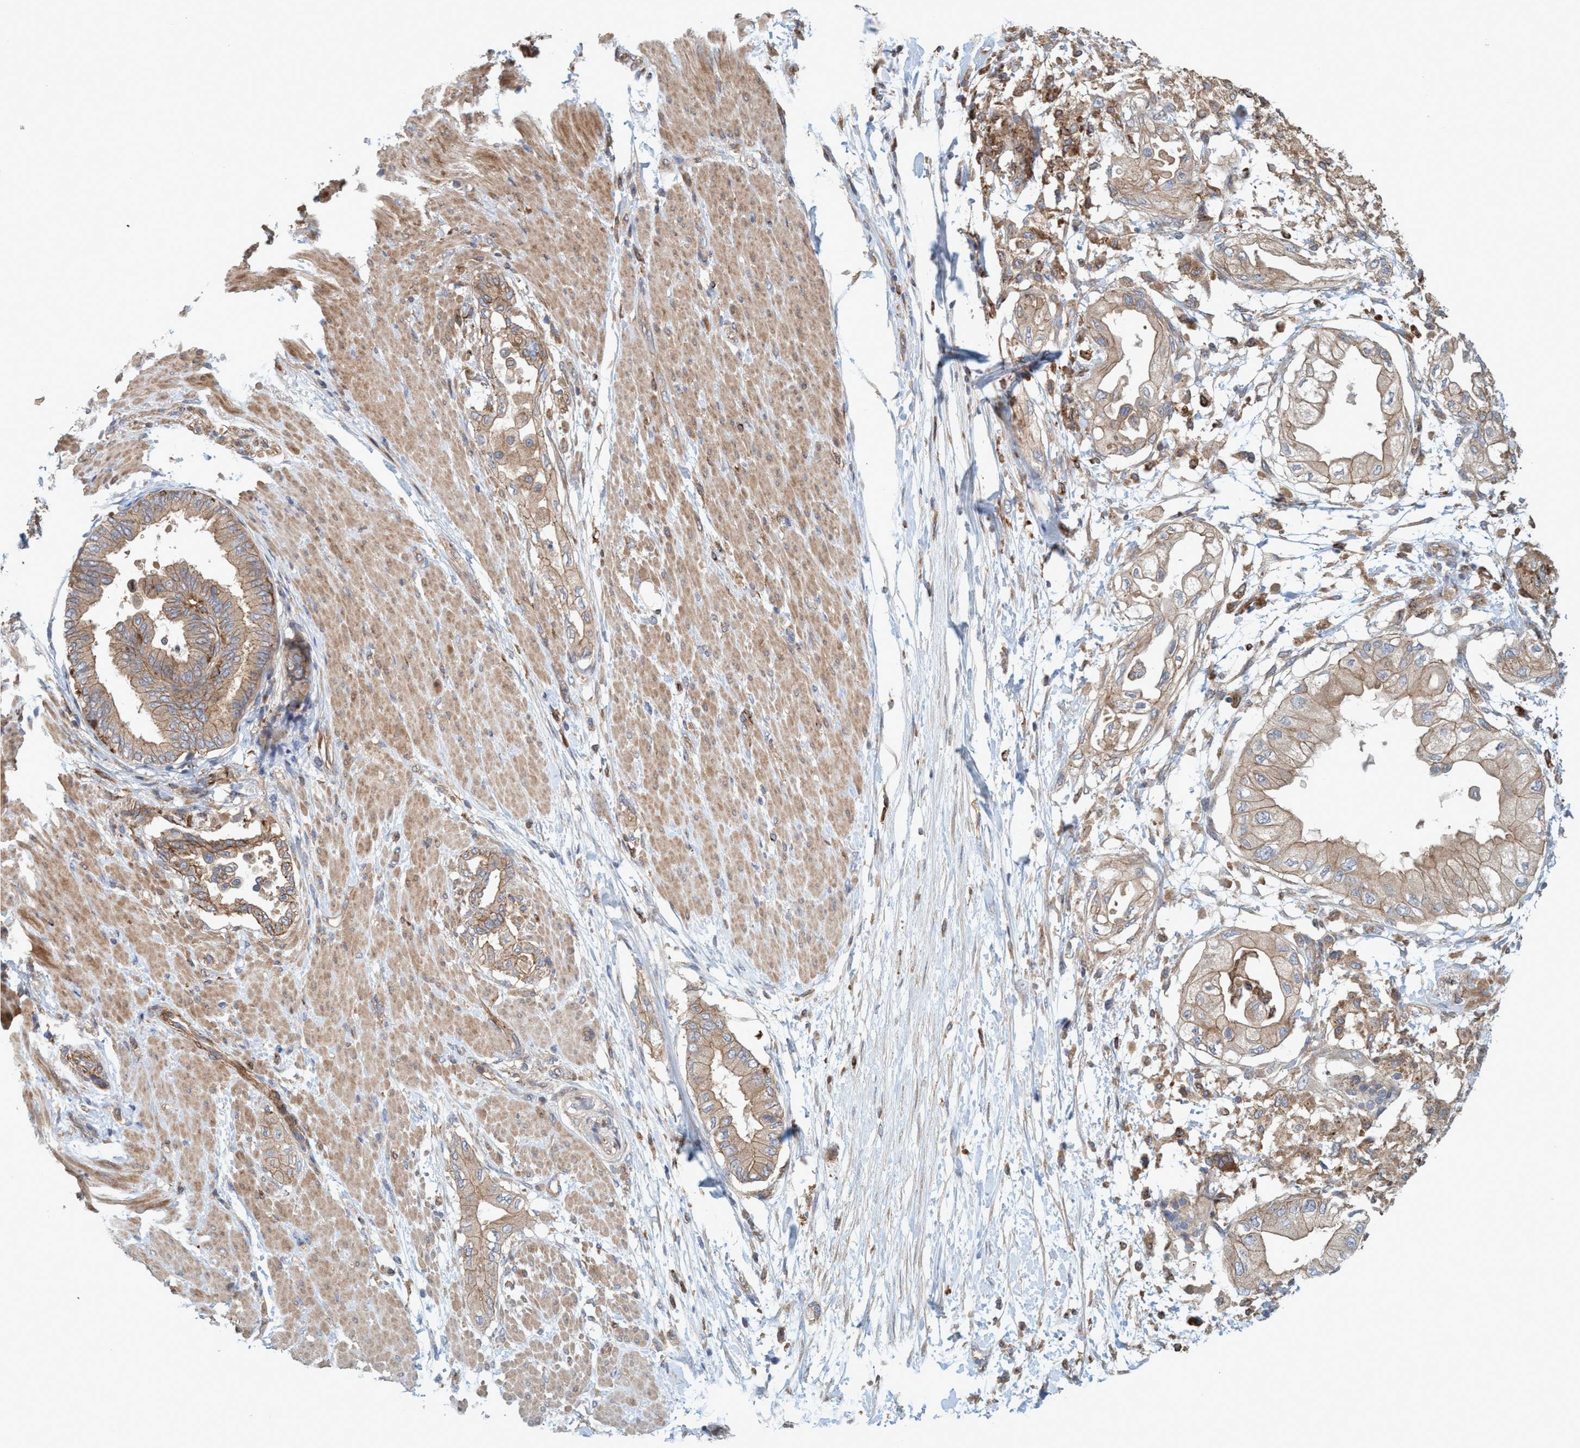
{"staining": {"intensity": "weak", "quantity": "25%-75%", "location": "cytoplasmic/membranous"}, "tissue": "adipose tissue", "cell_type": "Adipocytes", "image_type": "normal", "snomed": [{"axis": "morphology", "description": "Normal tissue, NOS"}, {"axis": "morphology", "description": "Adenocarcinoma, NOS"}, {"axis": "topography", "description": "Duodenum"}, {"axis": "topography", "description": "Peripheral nerve tissue"}], "caption": "Approximately 25%-75% of adipocytes in unremarkable human adipose tissue display weak cytoplasmic/membranous protein staining as visualized by brown immunohistochemical staining.", "gene": "SPECC1", "patient": {"sex": "female", "age": 60}}